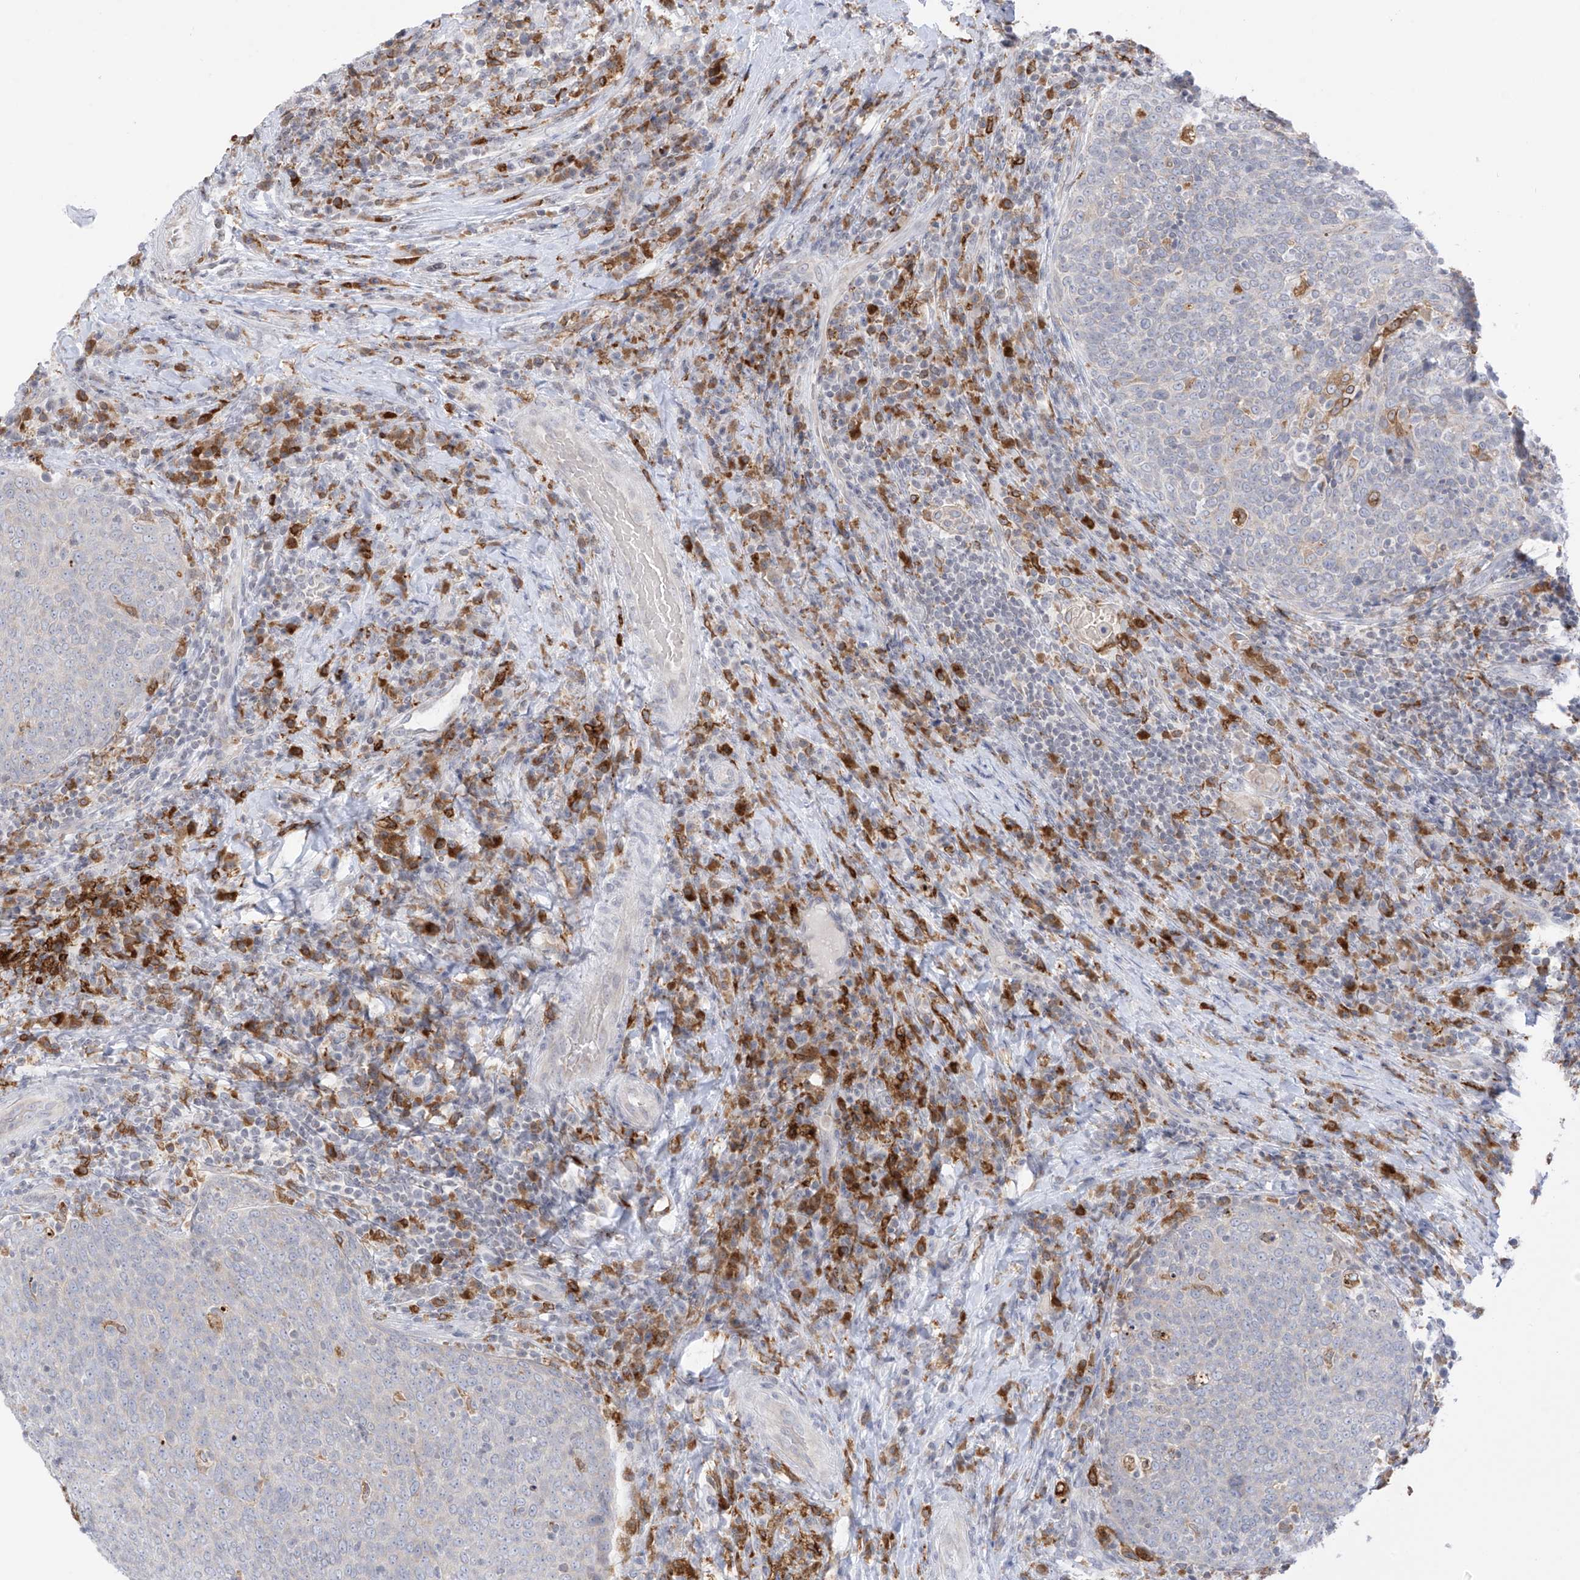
{"staining": {"intensity": "negative", "quantity": "none", "location": "none"}, "tissue": "head and neck cancer", "cell_type": "Tumor cells", "image_type": "cancer", "snomed": [{"axis": "morphology", "description": "Squamous cell carcinoma, NOS"}, {"axis": "morphology", "description": "Squamous cell carcinoma, metastatic, NOS"}, {"axis": "topography", "description": "Lymph node"}, {"axis": "topography", "description": "Head-Neck"}], "caption": "High magnification brightfield microscopy of head and neck cancer stained with DAB (3,3'-diaminobenzidine) (brown) and counterstained with hematoxylin (blue): tumor cells show no significant expression.", "gene": "TBXAS1", "patient": {"sex": "male", "age": 62}}